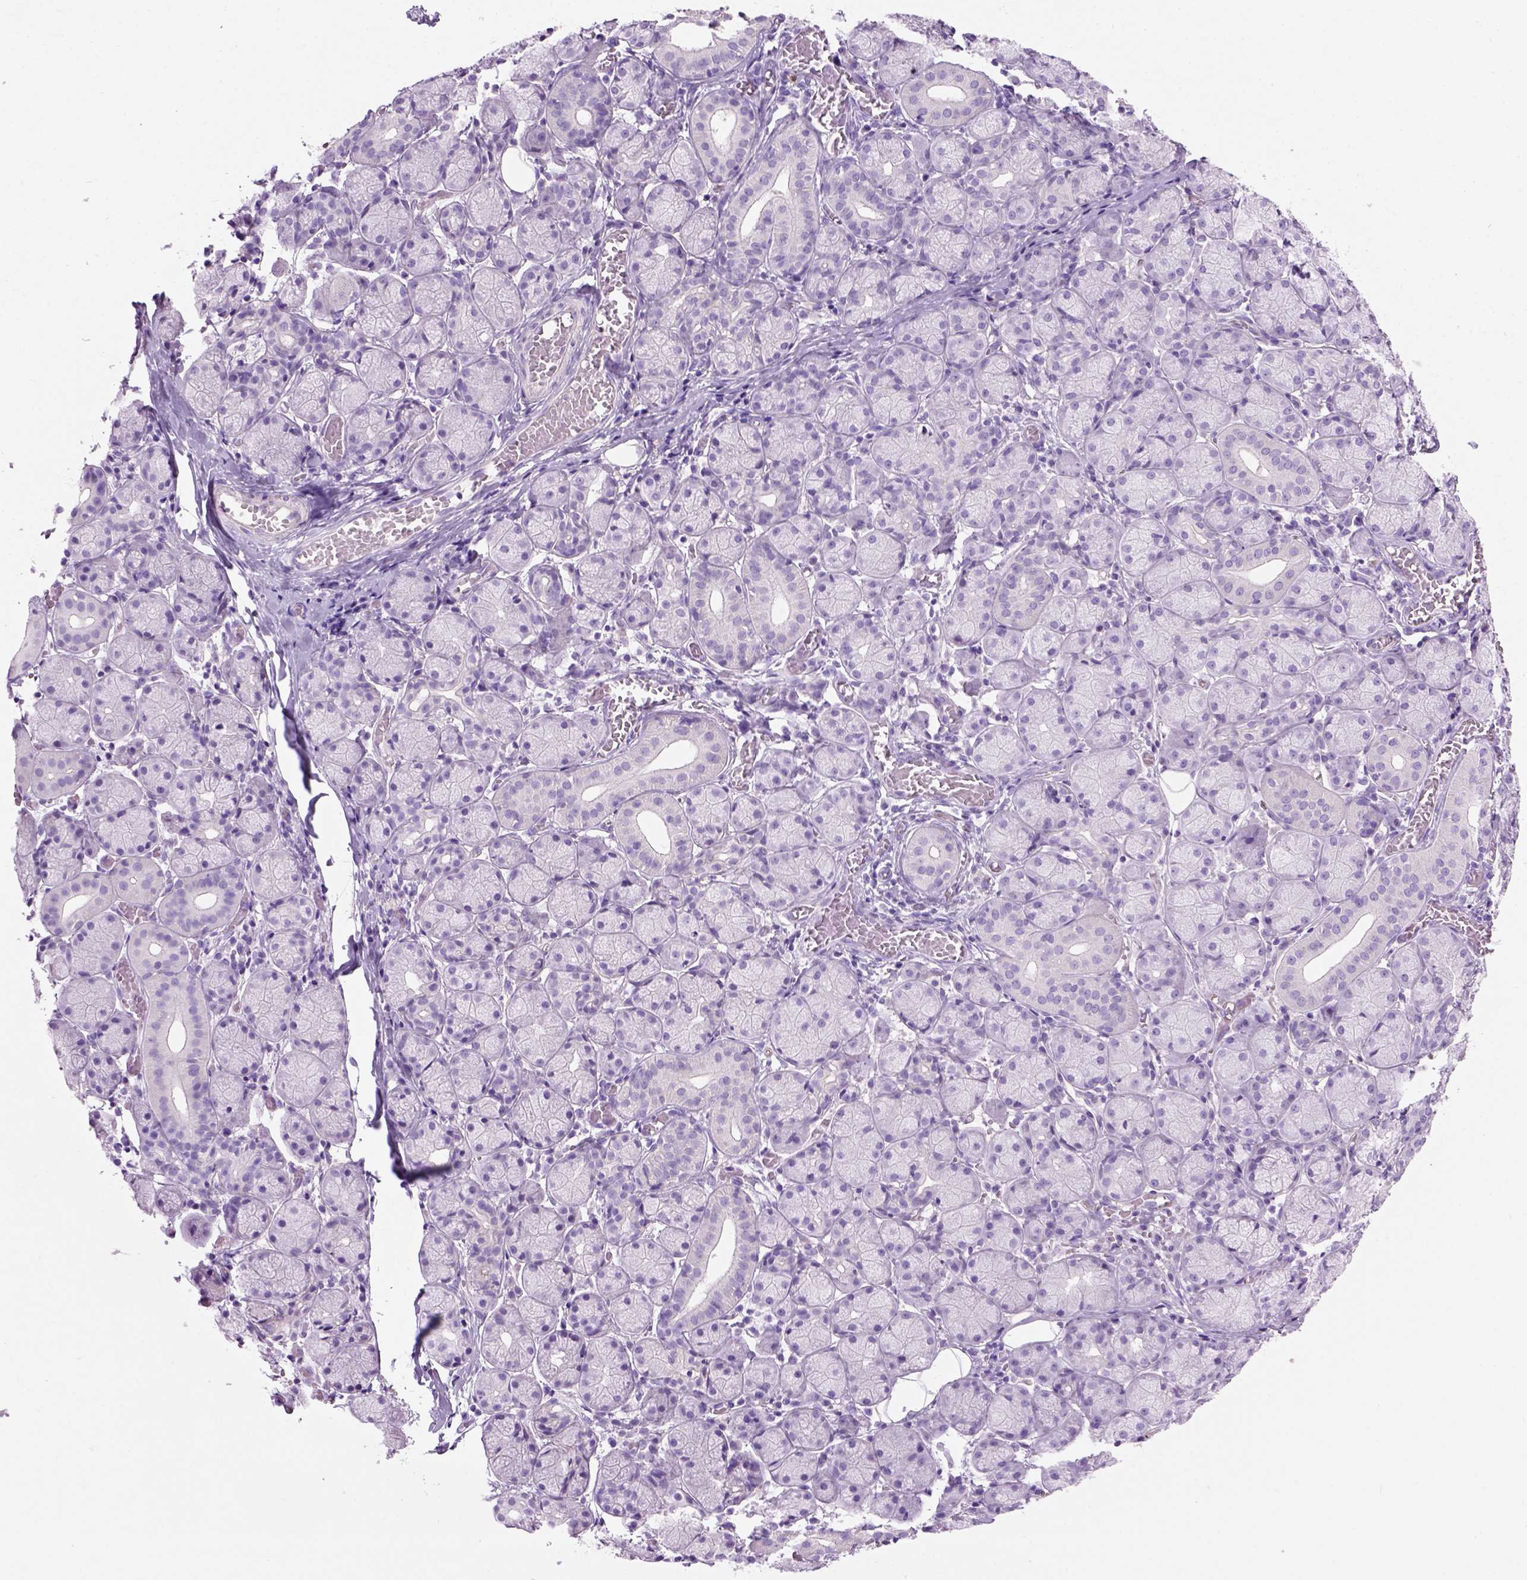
{"staining": {"intensity": "negative", "quantity": "none", "location": "none"}, "tissue": "salivary gland", "cell_type": "Glandular cells", "image_type": "normal", "snomed": [{"axis": "morphology", "description": "Normal tissue, NOS"}, {"axis": "topography", "description": "Salivary gland"}, {"axis": "topography", "description": "Peripheral nerve tissue"}], "caption": "Glandular cells are negative for brown protein staining in normal salivary gland. (Brightfield microscopy of DAB immunohistochemistry (IHC) at high magnification).", "gene": "GABRB2", "patient": {"sex": "female", "age": 24}}